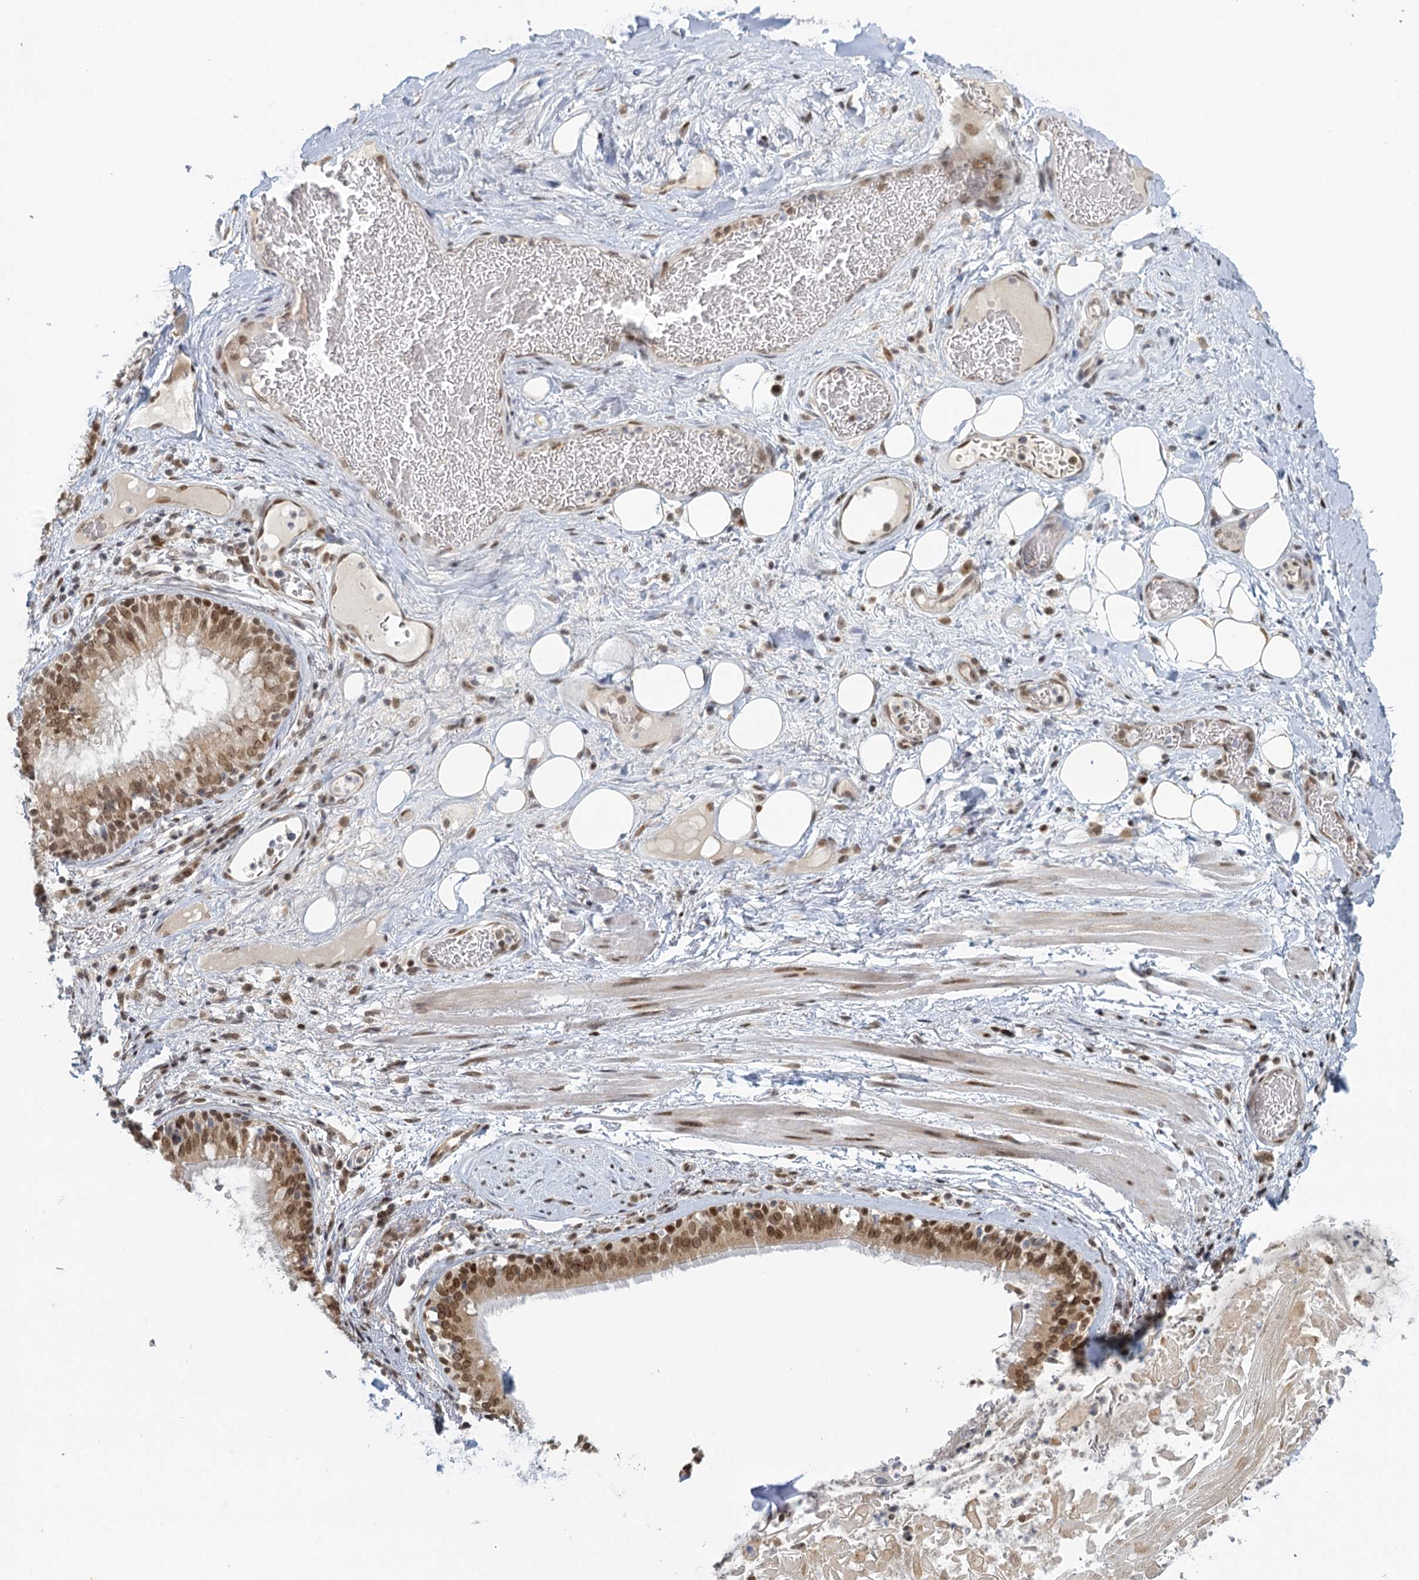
{"staining": {"intensity": "moderate", "quantity": ">75%", "location": "nuclear"}, "tissue": "adipose tissue", "cell_type": "Adipocytes", "image_type": "normal", "snomed": [{"axis": "morphology", "description": "Normal tissue, NOS"}, {"axis": "topography", "description": "Lymph node"}, {"axis": "topography", "description": "Cartilage tissue"}, {"axis": "topography", "description": "Bronchus"}], "caption": "Moderate nuclear positivity is appreciated in approximately >75% of adipocytes in benign adipose tissue. The staining was performed using DAB (3,3'-diaminobenzidine) to visualize the protein expression in brown, while the nuclei were stained in blue with hematoxylin (Magnification: 20x).", "gene": "TREX1", "patient": {"sex": "male", "age": 63}}